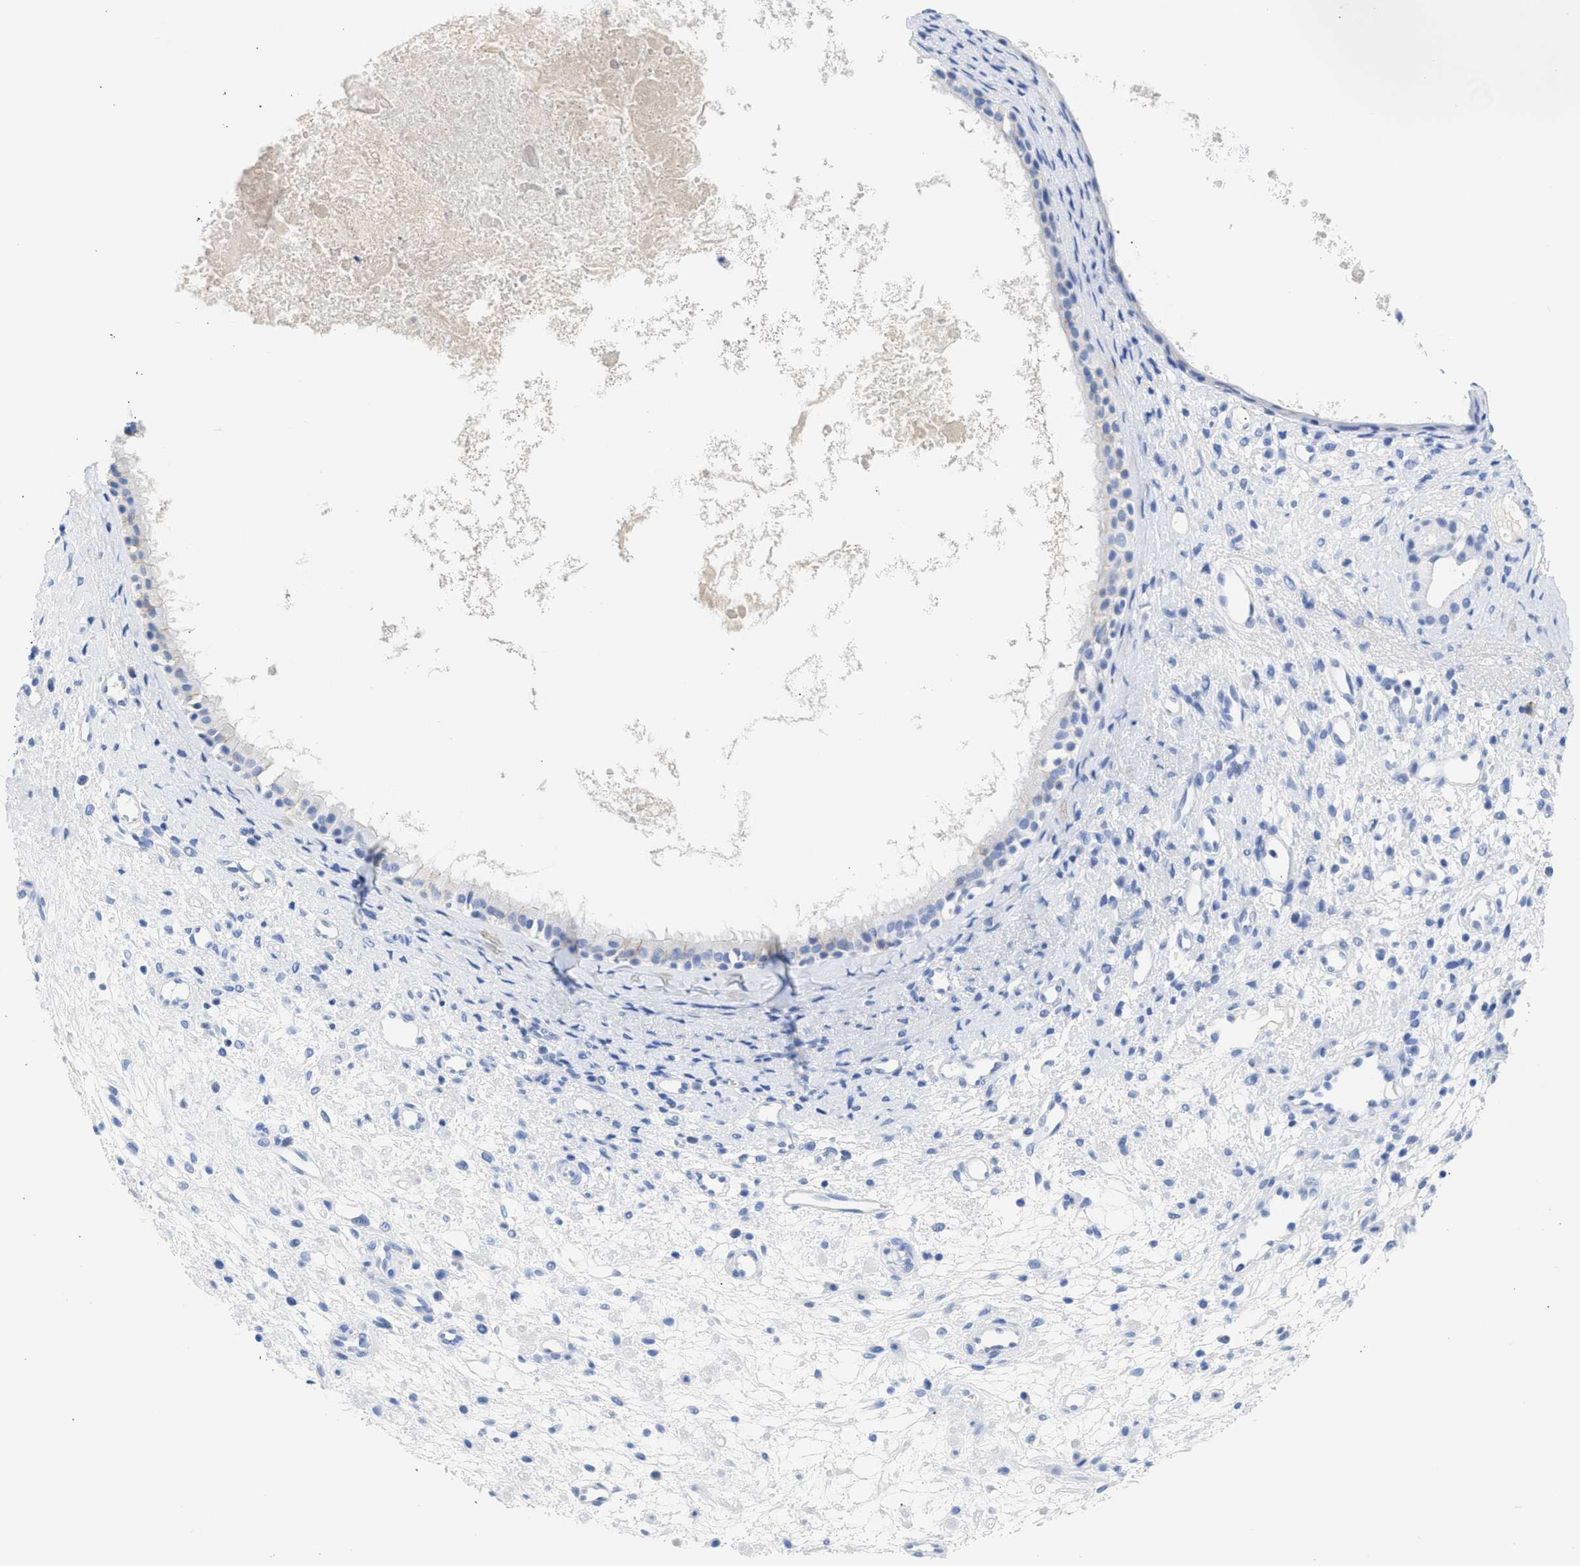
{"staining": {"intensity": "moderate", "quantity": "<25%", "location": "cytoplasmic/membranous"}, "tissue": "nasopharynx", "cell_type": "Respiratory epithelial cells", "image_type": "normal", "snomed": [{"axis": "morphology", "description": "Normal tissue, NOS"}, {"axis": "topography", "description": "Nasopharynx"}], "caption": "Immunohistochemical staining of normal human nasopharynx shows moderate cytoplasmic/membranous protein positivity in approximately <25% of respiratory epithelial cells. Immunohistochemistry (ihc) stains the protein in brown and the nuclei are stained blue.", "gene": "NCAM1", "patient": {"sex": "male", "age": 22}}